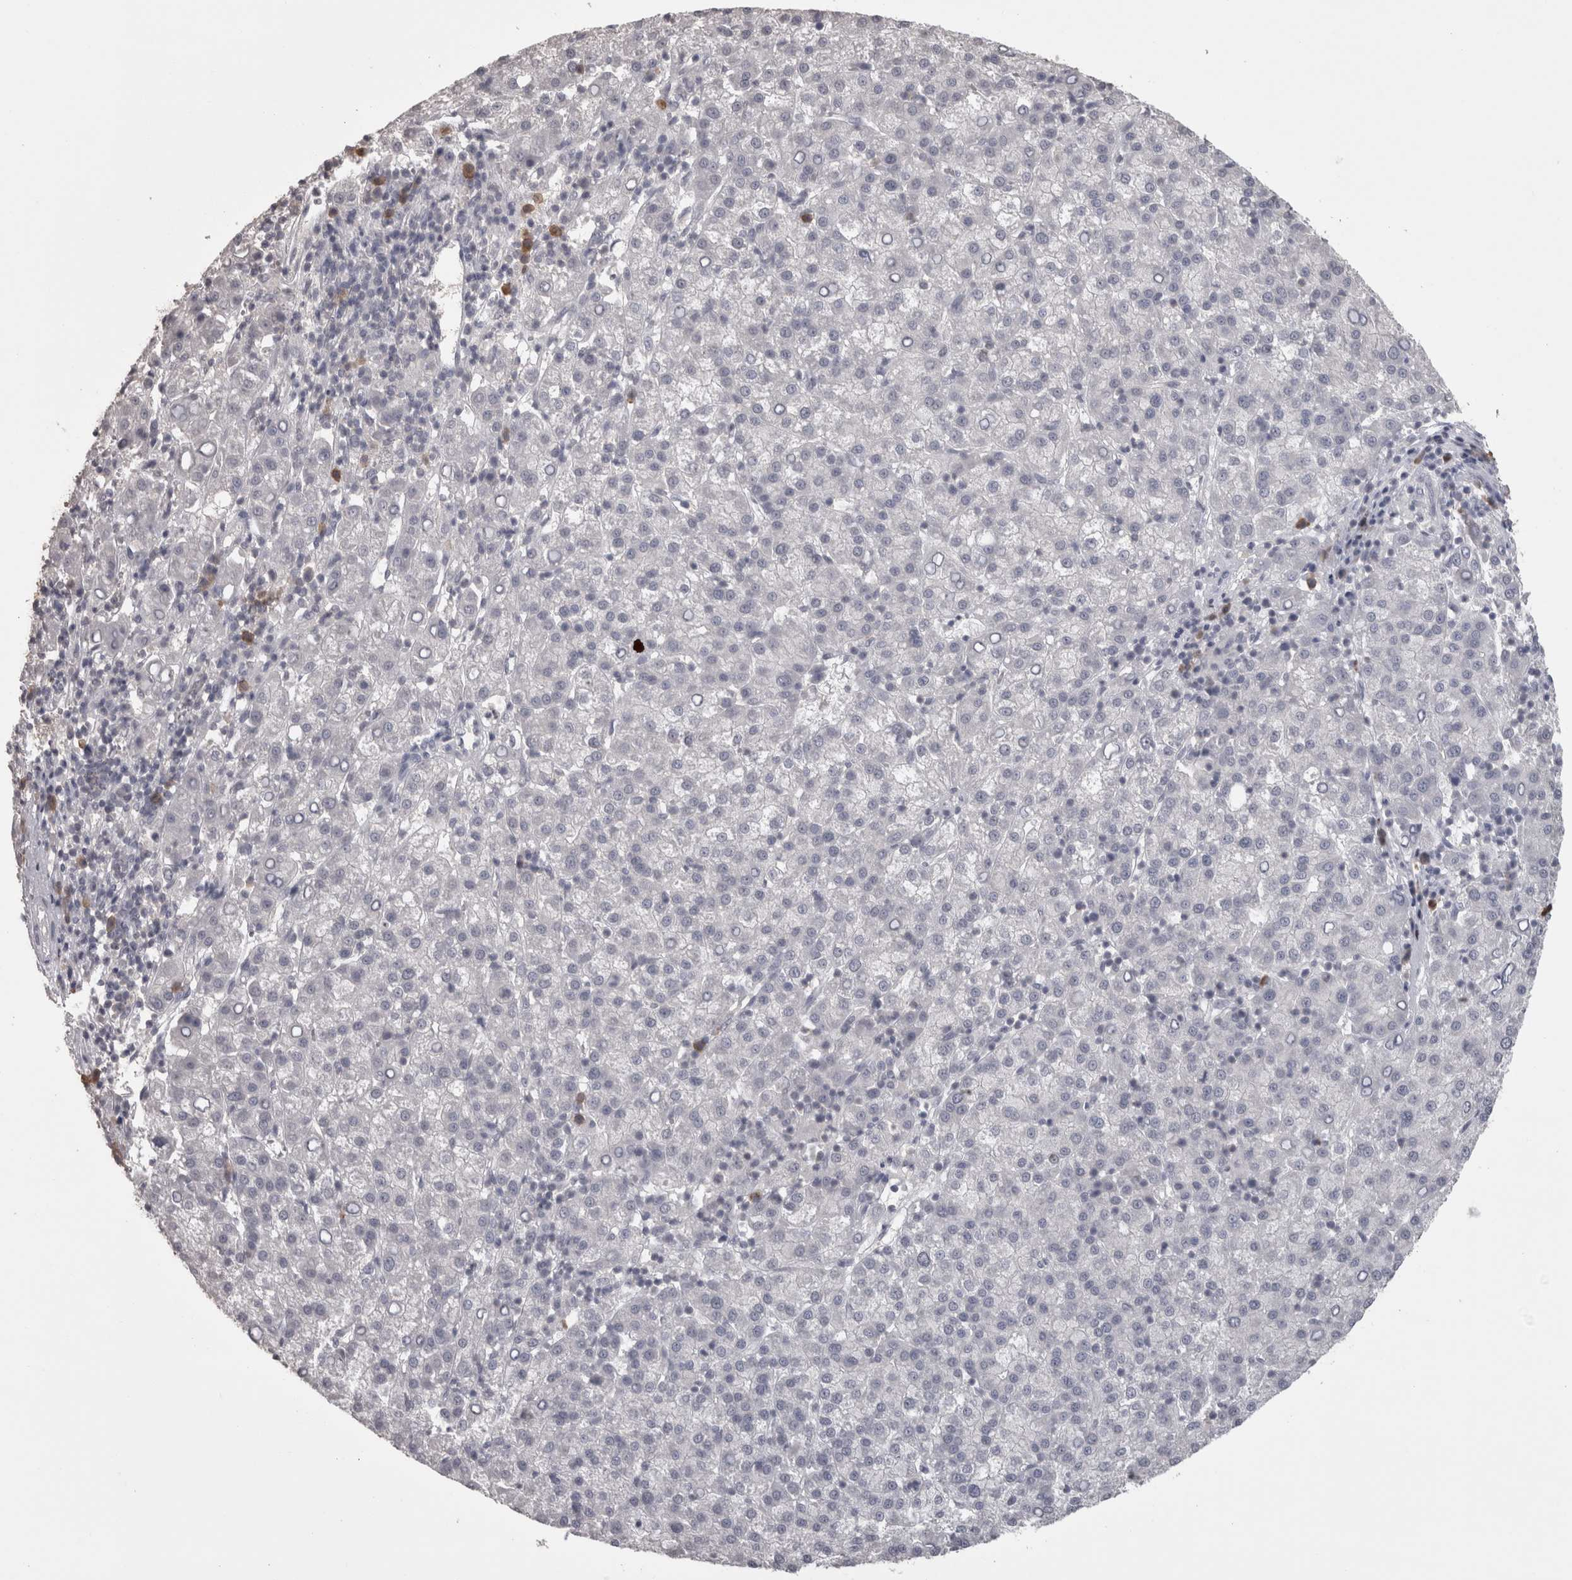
{"staining": {"intensity": "negative", "quantity": "none", "location": "none"}, "tissue": "liver cancer", "cell_type": "Tumor cells", "image_type": "cancer", "snomed": [{"axis": "morphology", "description": "Carcinoma, Hepatocellular, NOS"}, {"axis": "topography", "description": "Liver"}], "caption": "A histopathology image of liver cancer (hepatocellular carcinoma) stained for a protein exhibits no brown staining in tumor cells.", "gene": "LAX1", "patient": {"sex": "female", "age": 58}}